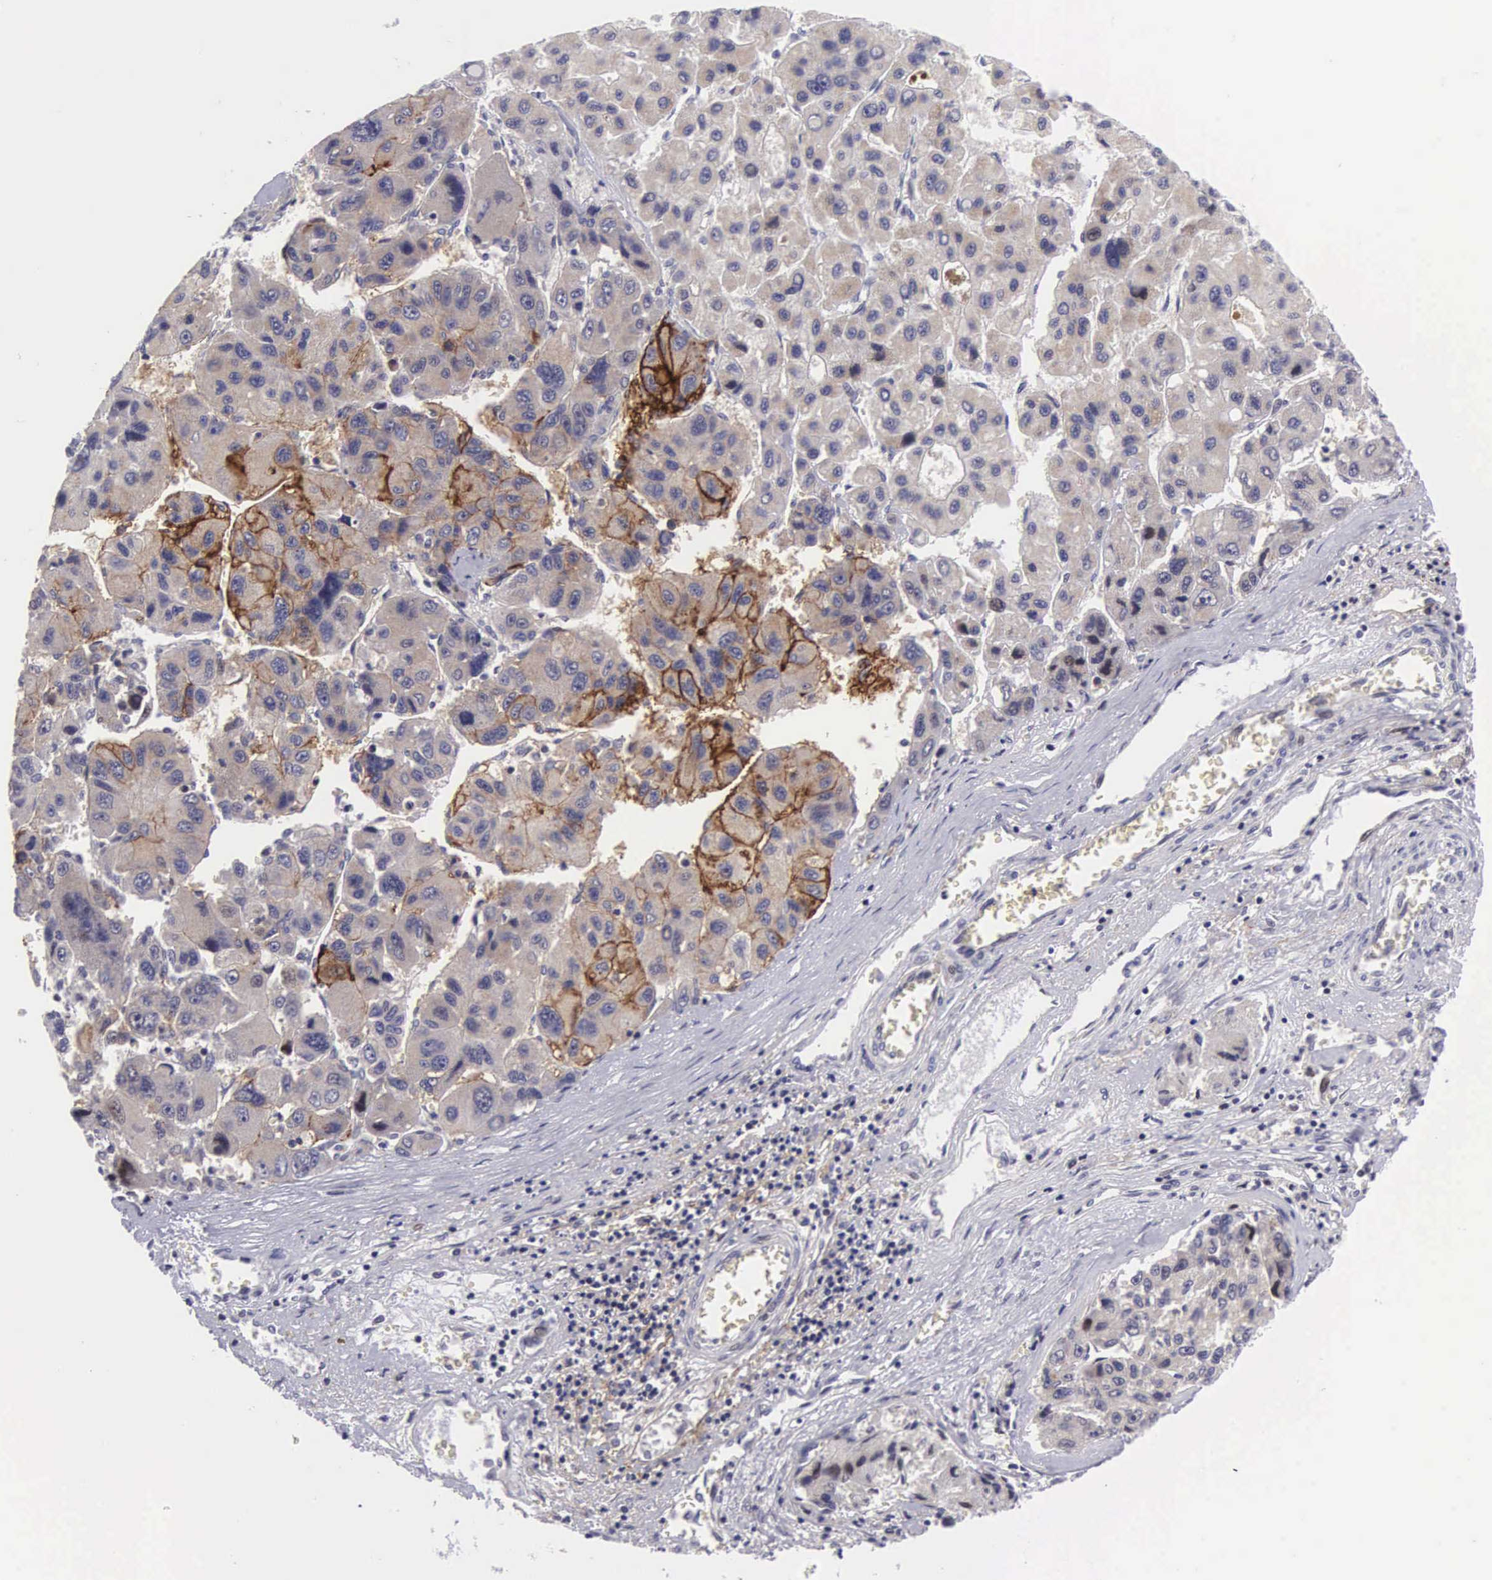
{"staining": {"intensity": "moderate", "quantity": "<25%", "location": "cytoplasmic/membranous"}, "tissue": "liver cancer", "cell_type": "Tumor cells", "image_type": "cancer", "snomed": [{"axis": "morphology", "description": "Carcinoma, Hepatocellular, NOS"}, {"axis": "topography", "description": "Liver"}], "caption": "Moderate cytoplasmic/membranous expression is present in about <25% of tumor cells in liver cancer (hepatocellular carcinoma). Using DAB (3,3'-diaminobenzidine) (brown) and hematoxylin (blue) stains, captured at high magnification using brightfield microscopy.", "gene": "EMID1", "patient": {"sex": "male", "age": 64}}